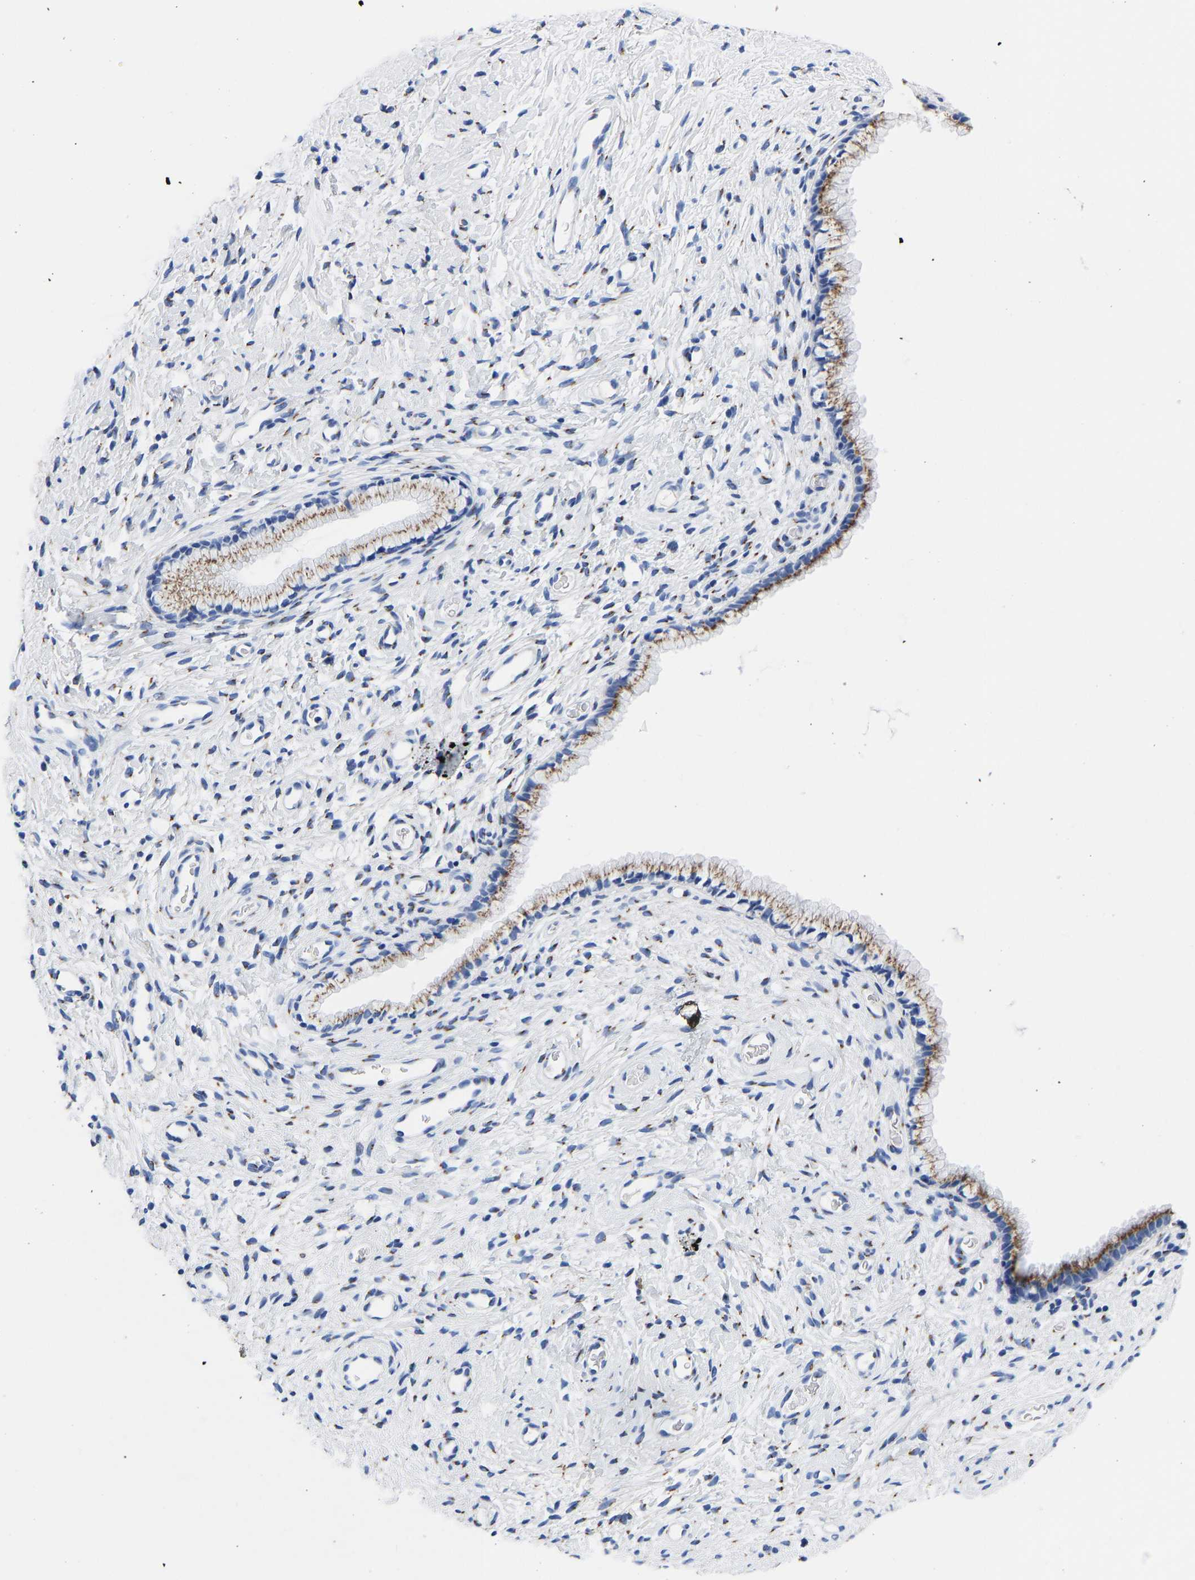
{"staining": {"intensity": "moderate", "quantity": ">75%", "location": "cytoplasmic/membranous"}, "tissue": "cervix", "cell_type": "Glandular cells", "image_type": "normal", "snomed": [{"axis": "morphology", "description": "Normal tissue, NOS"}, {"axis": "topography", "description": "Cervix"}], "caption": "A medium amount of moderate cytoplasmic/membranous positivity is present in about >75% of glandular cells in normal cervix.", "gene": "TMEM87A", "patient": {"sex": "female", "age": 72}}